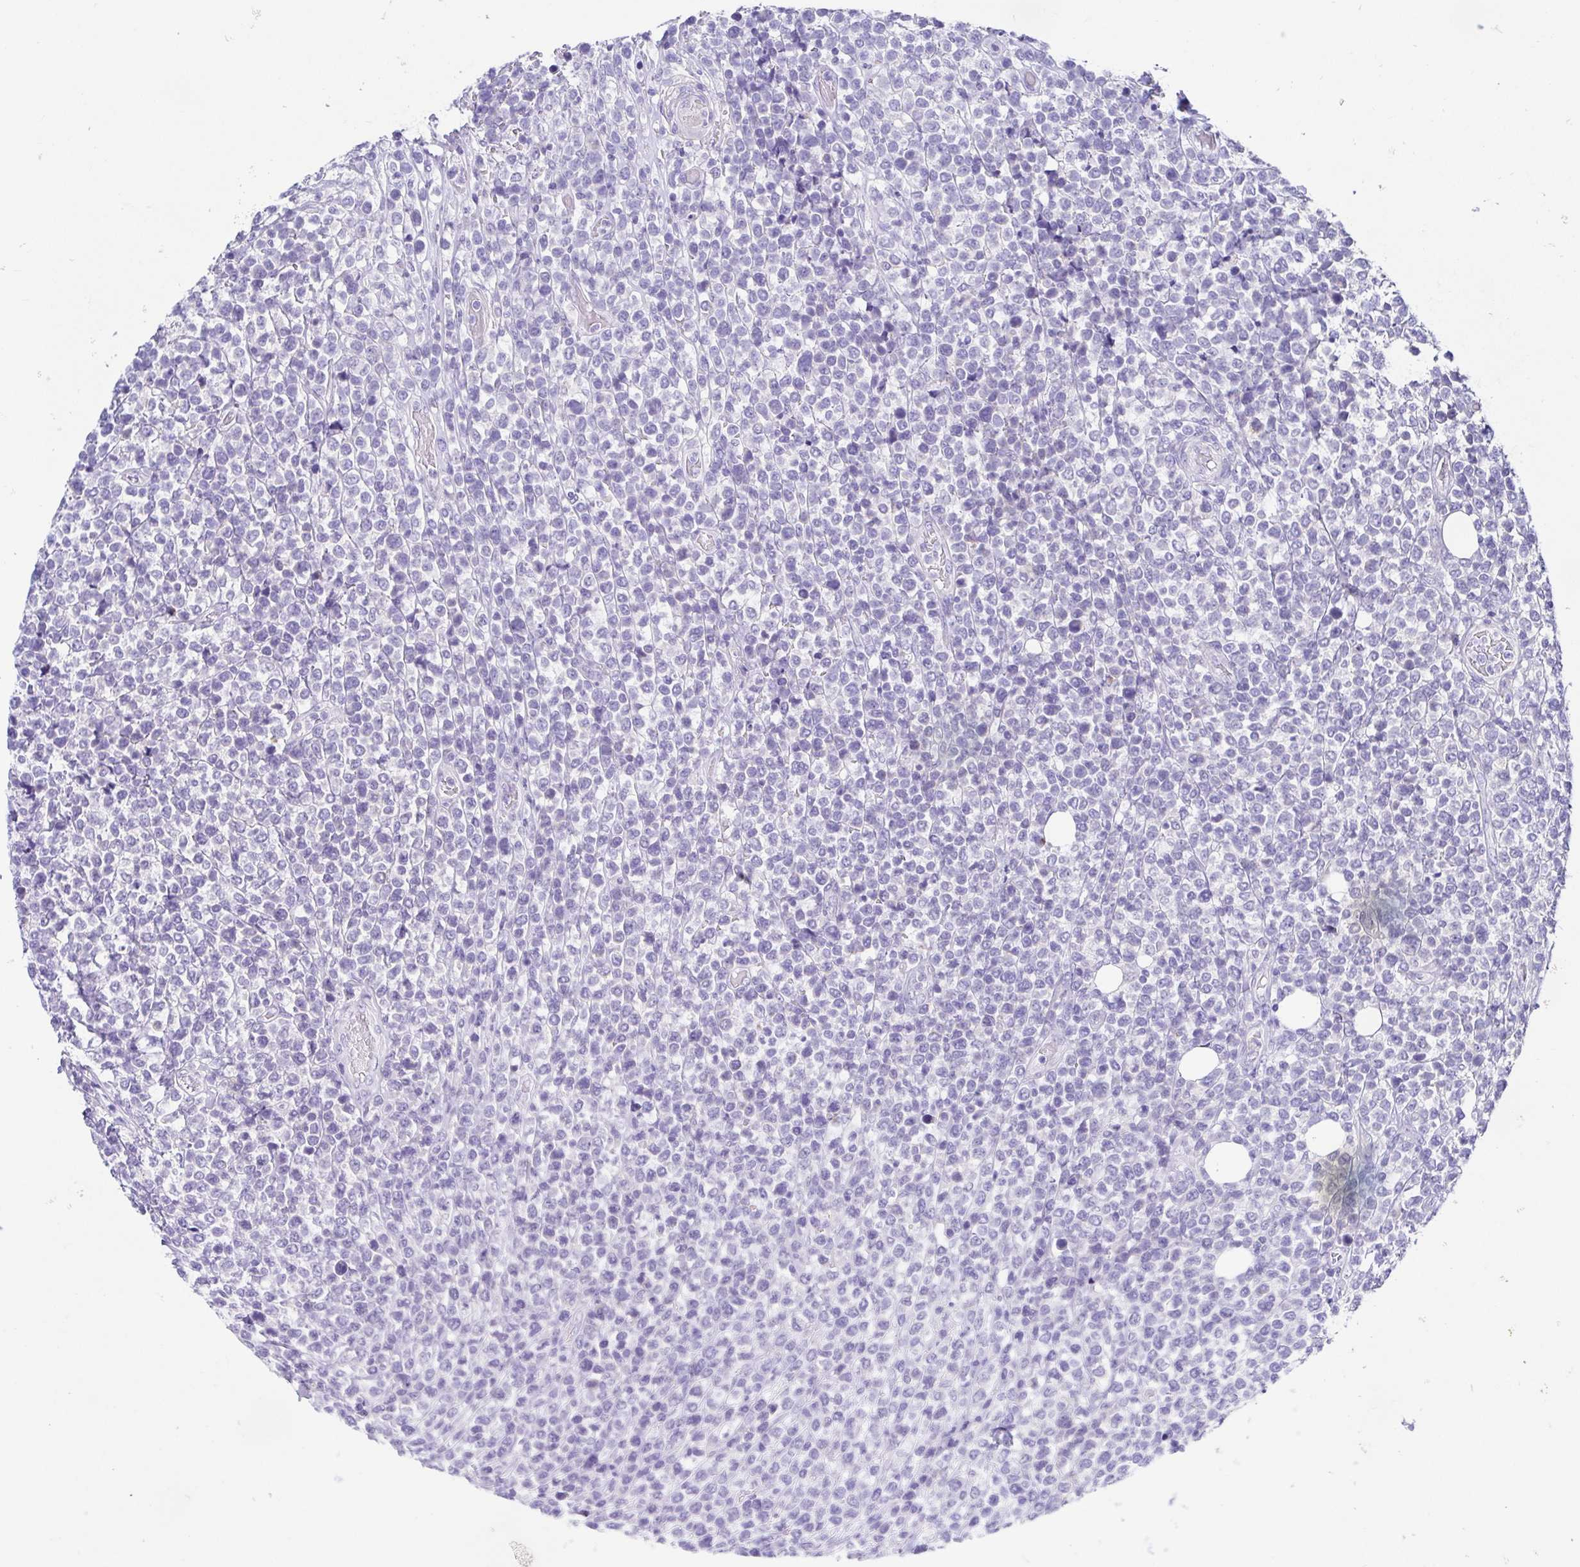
{"staining": {"intensity": "negative", "quantity": "none", "location": "none"}, "tissue": "lymphoma", "cell_type": "Tumor cells", "image_type": "cancer", "snomed": [{"axis": "morphology", "description": "Malignant lymphoma, non-Hodgkin's type, High grade"}, {"axis": "topography", "description": "Soft tissue"}], "caption": "The photomicrograph shows no staining of tumor cells in malignant lymphoma, non-Hodgkin's type (high-grade).", "gene": "RDH11", "patient": {"sex": "female", "age": 56}}